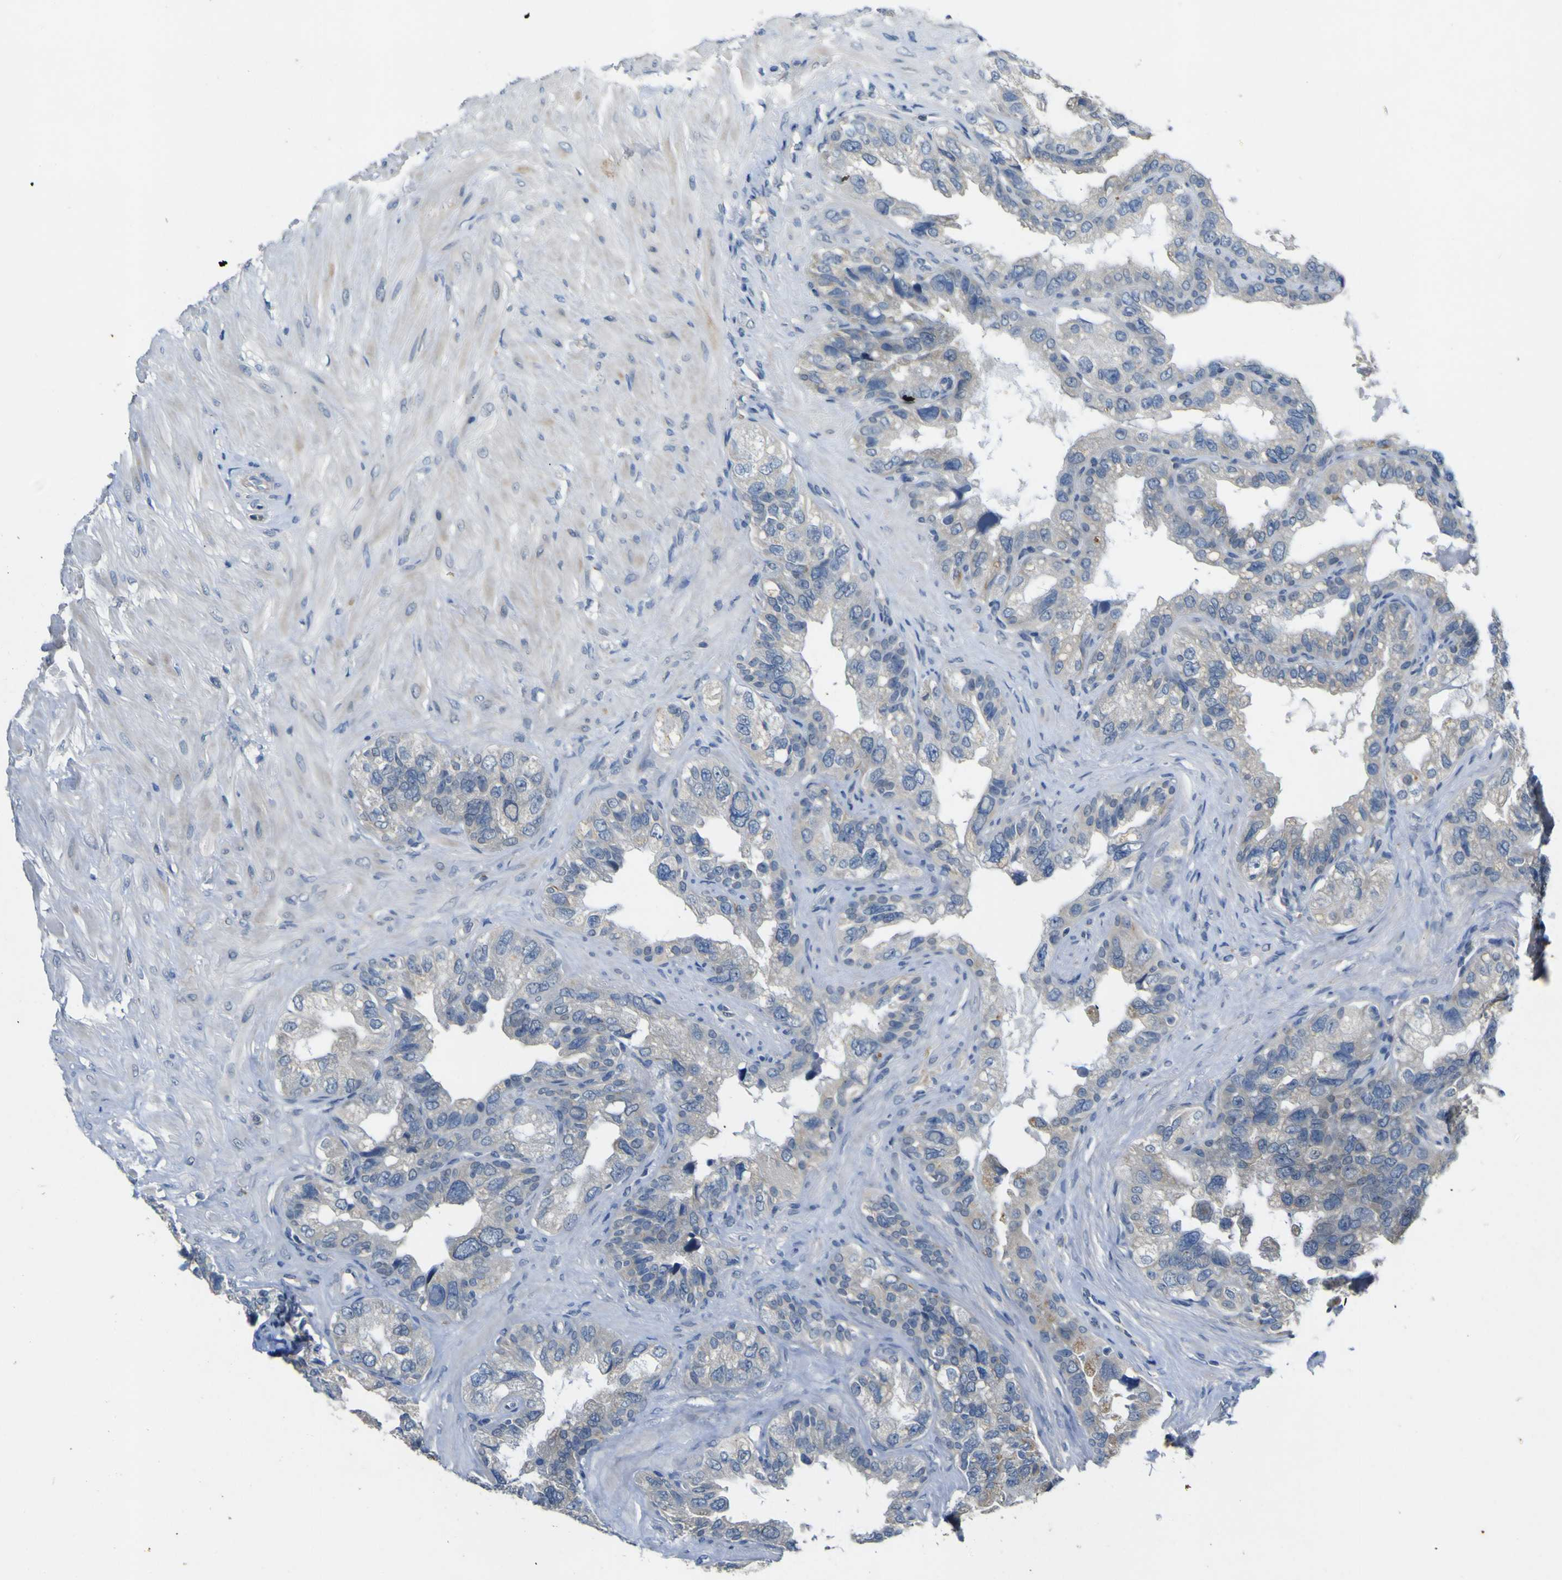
{"staining": {"intensity": "negative", "quantity": "none", "location": "none"}, "tissue": "seminal vesicle", "cell_type": "Glandular cells", "image_type": "normal", "snomed": [{"axis": "morphology", "description": "Normal tissue, NOS"}, {"axis": "topography", "description": "Seminal veicle"}], "caption": "The image reveals no significant positivity in glandular cells of seminal vesicle. Nuclei are stained in blue.", "gene": "LDLR", "patient": {"sex": "male", "age": 68}}